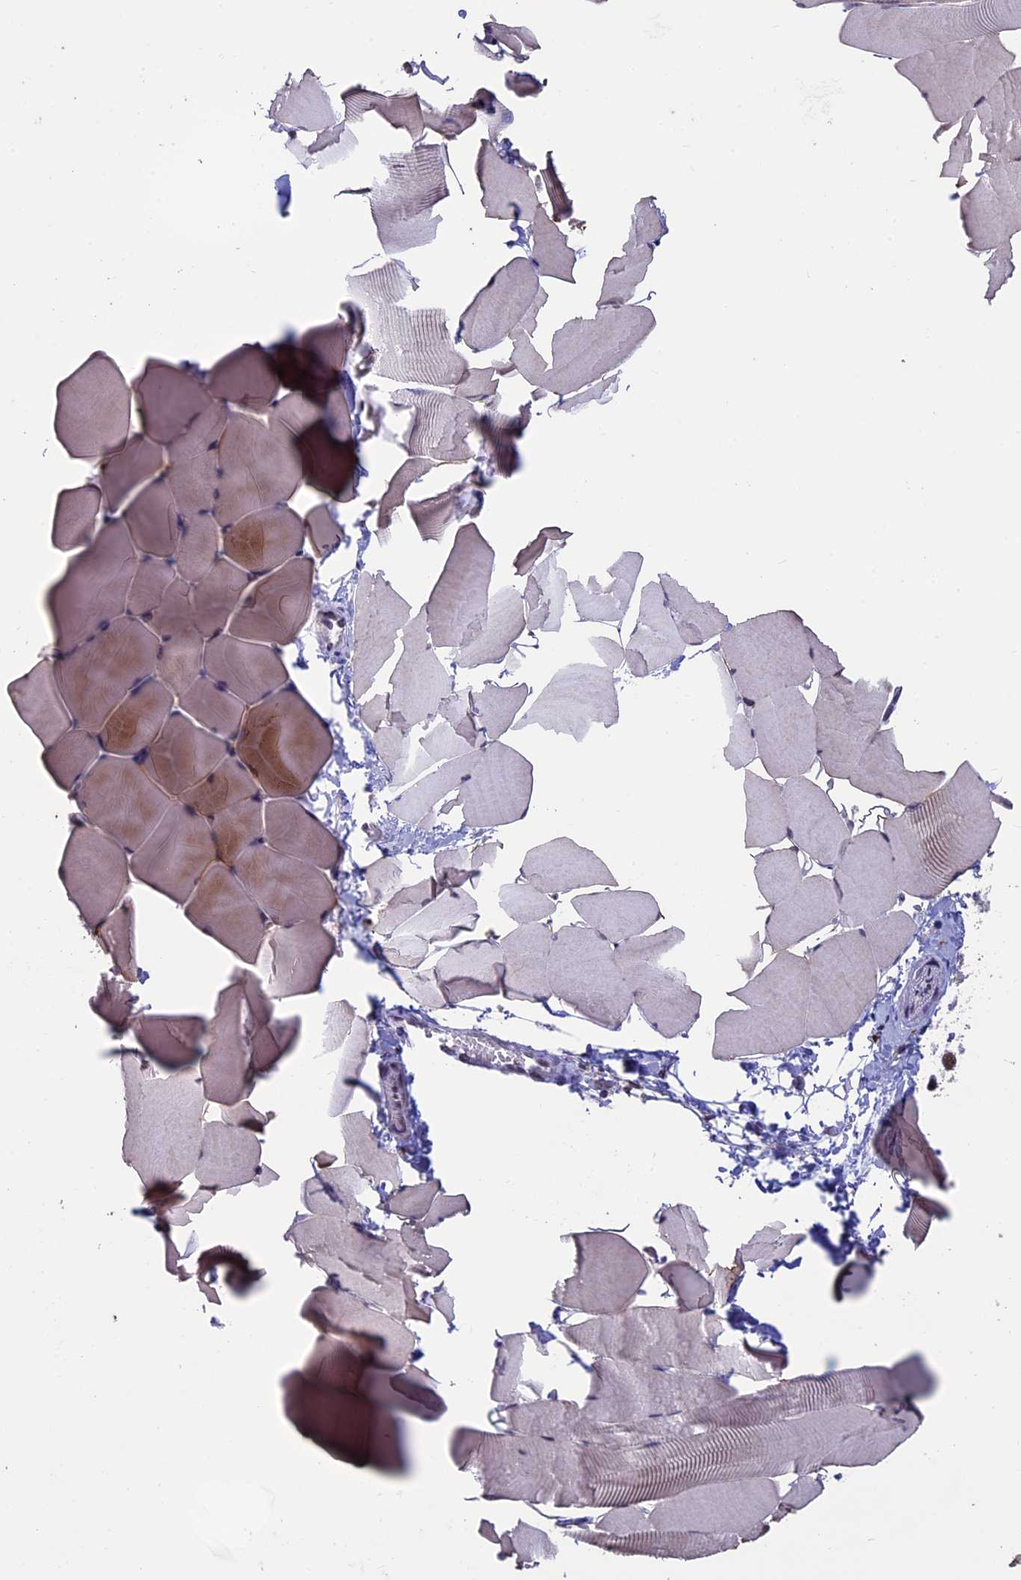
{"staining": {"intensity": "weak", "quantity": "25%-75%", "location": "cytoplasmic/membranous"}, "tissue": "skeletal muscle", "cell_type": "Myocytes", "image_type": "normal", "snomed": [{"axis": "morphology", "description": "Normal tissue, NOS"}, {"axis": "topography", "description": "Skeletal muscle"}], "caption": "Myocytes display low levels of weak cytoplasmic/membranous staining in approximately 25%-75% of cells in normal skeletal muscle. The protein of interest is stained brown, and the nuclei are stained in blue (DAB (3,3'-diaminobenzidine) IHC with brightfield microscopy, high magnification).", "gene": "RNF40", "patient": {"sex": "male", "age": 25}}